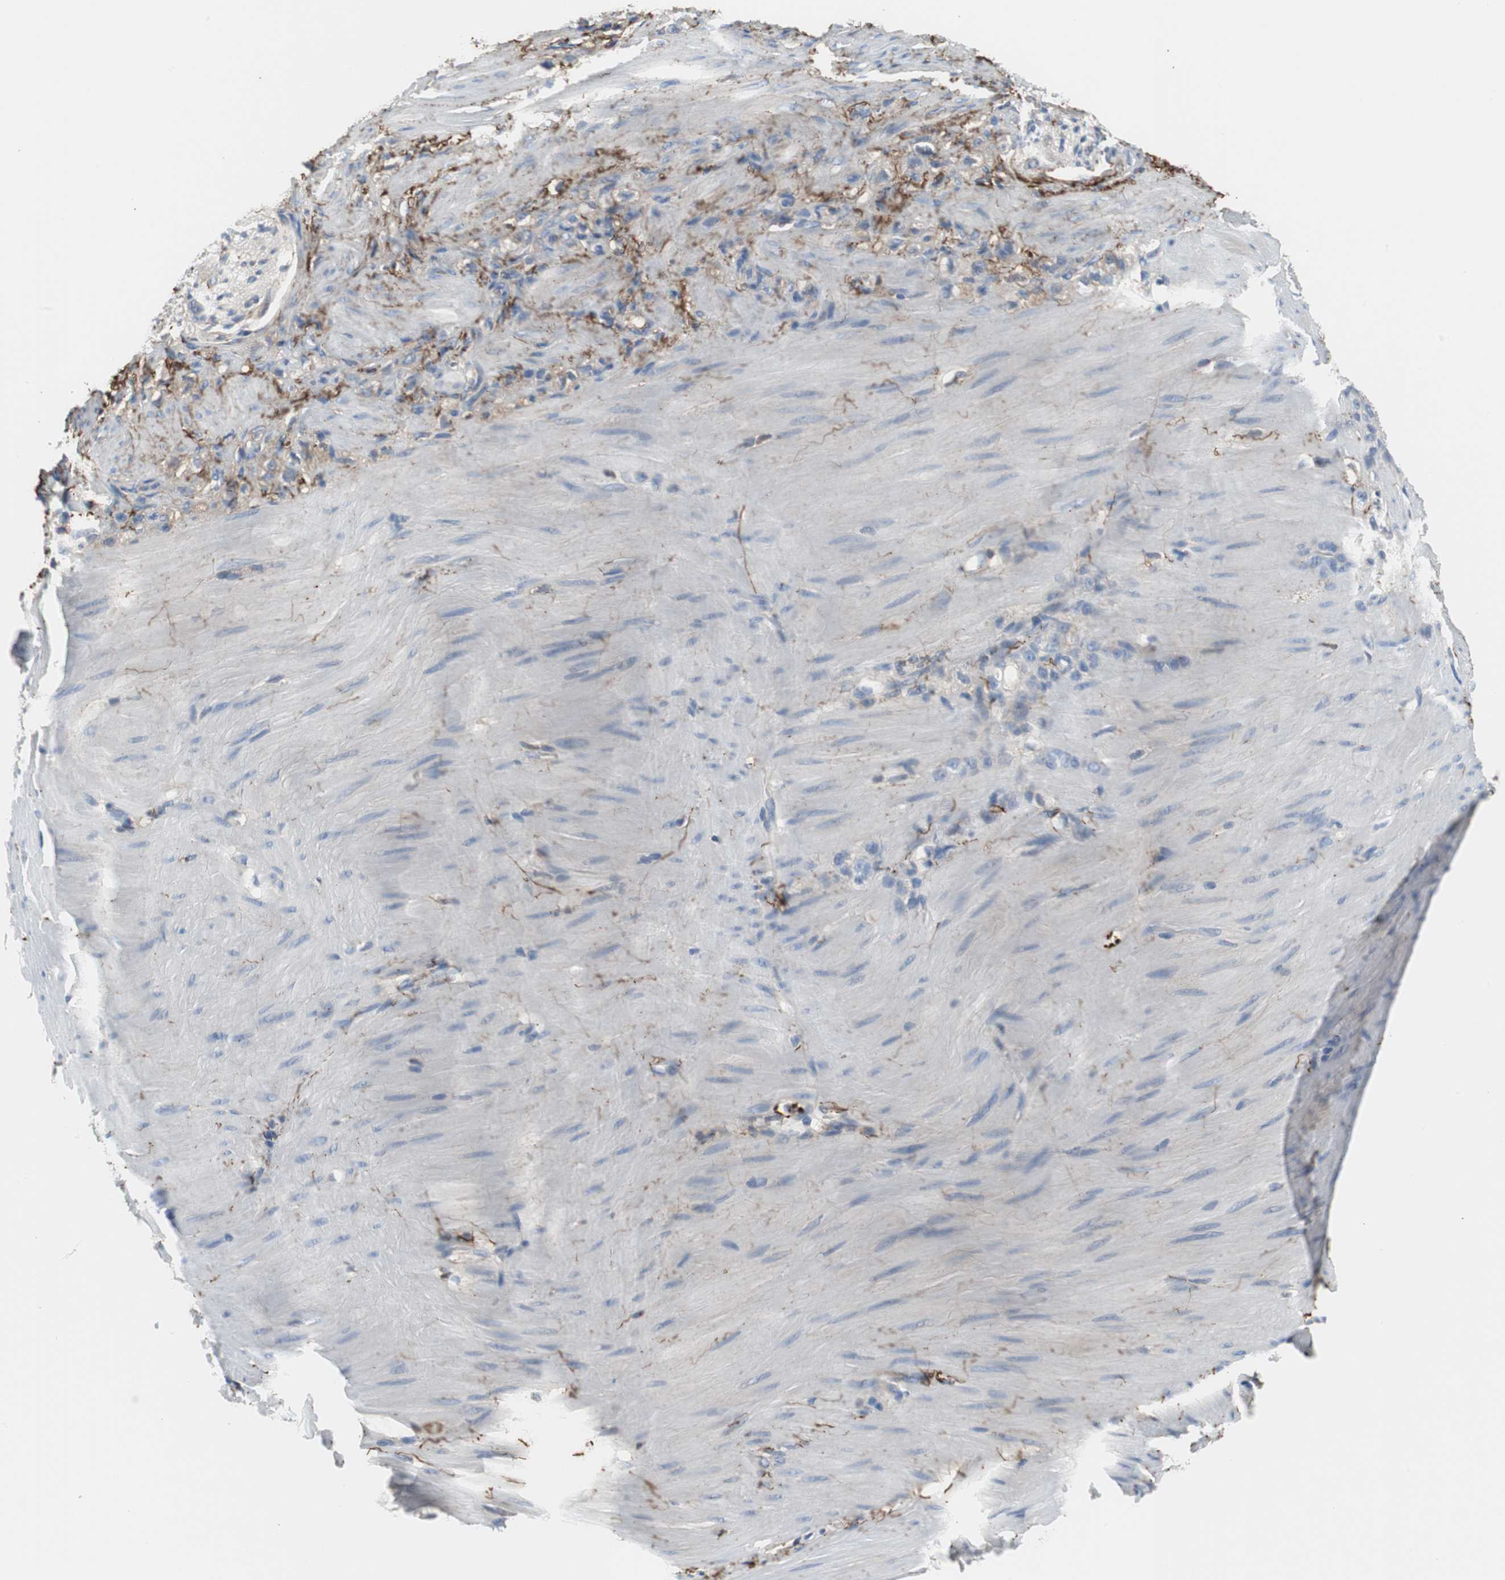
{"staining": {"intensity": "weak", "quantity": "<25%", "location": "cytoplasmic/membranous"}, "tissue": "stomach cancer", "cell_type": "Tumor cells", "image_type": "cancer", "snomed": [{"axis": "morphology", "description": "Adenocarcinoma, NOS"}, {"axis": "topography", "description": "Stomach"}], "caption": "Adenocarcinoma (stomach) stained for a protein using immunohistochemistry exhibits no positivity tumor cells.", "gene": "APCS", "patient": {"sex": "male", "age": 82}}